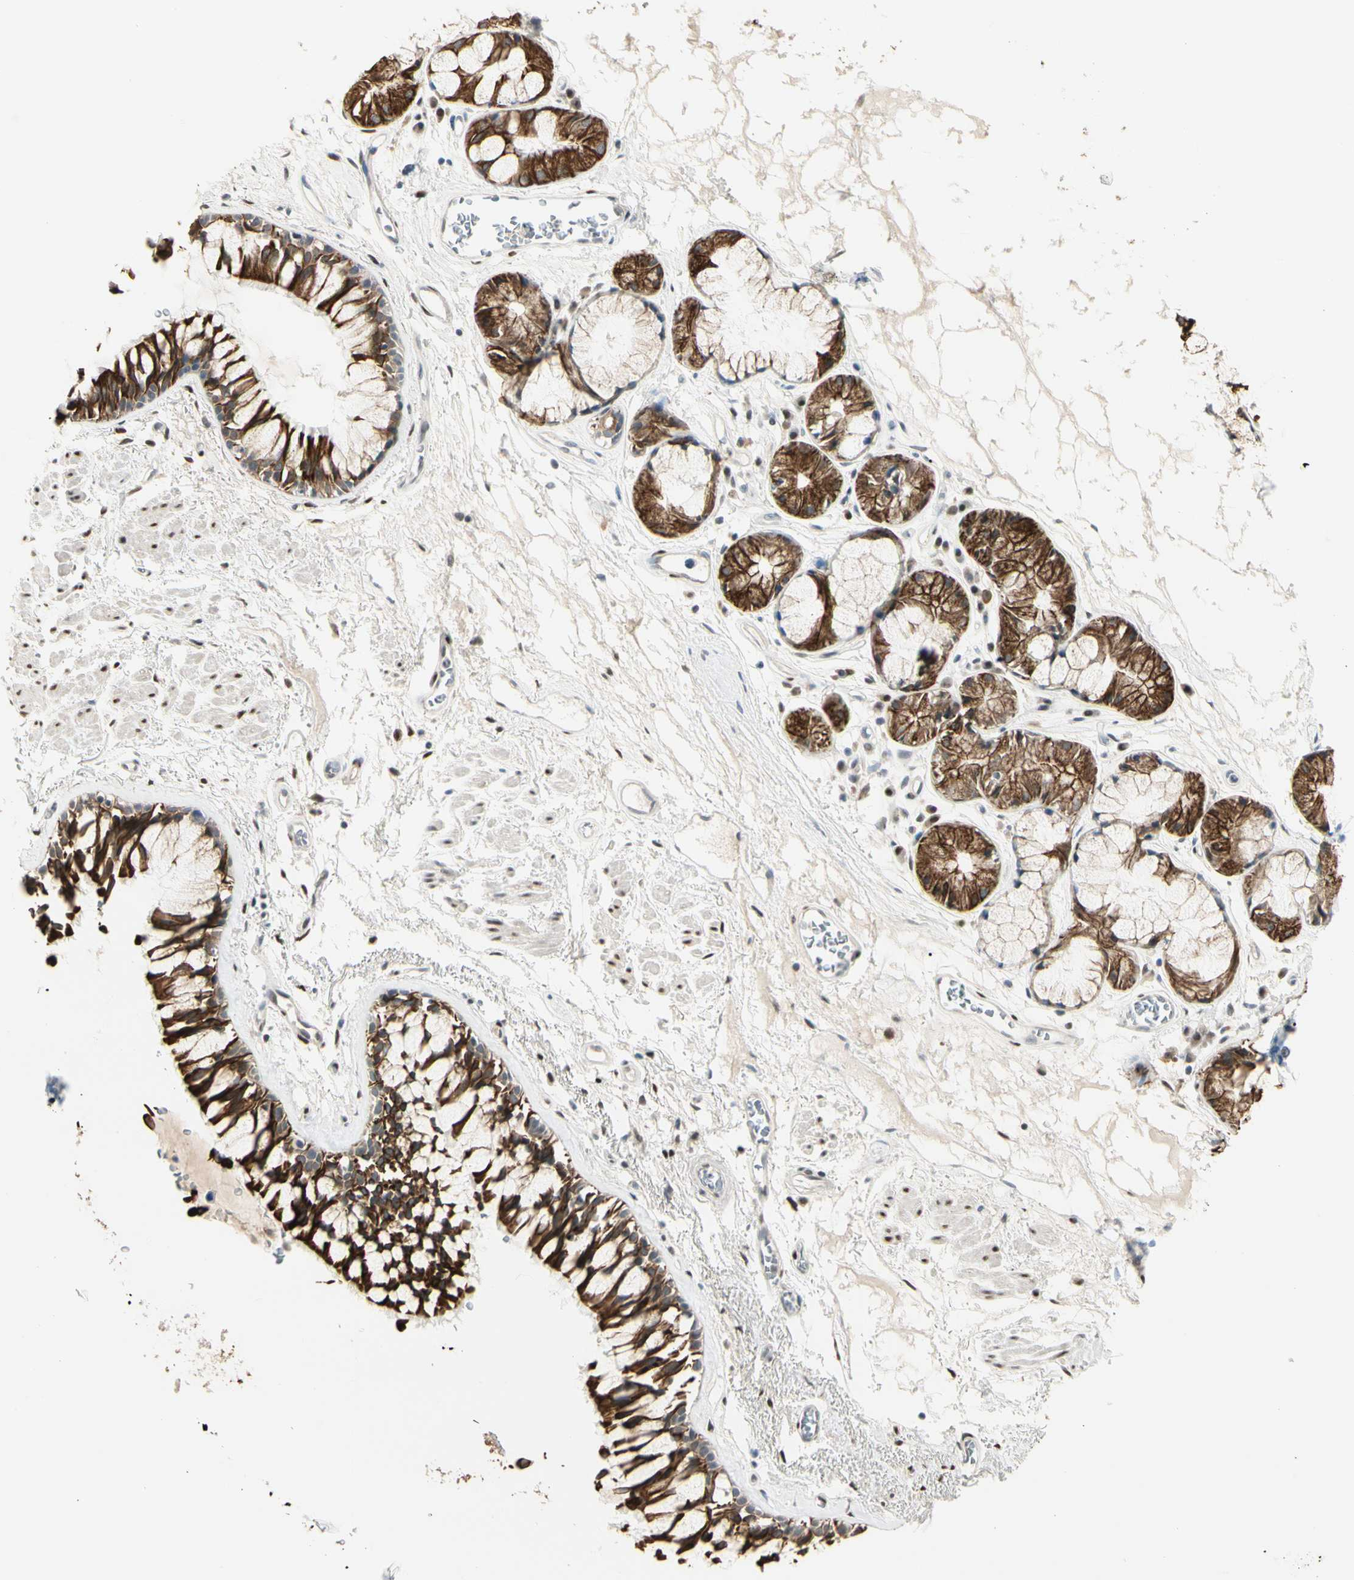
{"staining": {"intensity": "strong", "quantity": ">75%", "location": "cytoplasmic/membranous"}, "tissue": "bronchus", "cell_type": "Respiratory epithelial cells", "image_type": "normal", "snomed": [{"axis": "morphology", "description": "Normal tissue, NOS"}, {"axis": "topography", "description": "Bronchus"}], "caption": "A brown stain labels strong cytoplasmic/membranous expression of a protein in respiratory epithelial cells of normal bronchus. (brown staining indicates protein expression, while blue staining denotes nuclei).", "gene": "ATXN1", "patient": {"sex": "male", "age": 66}}